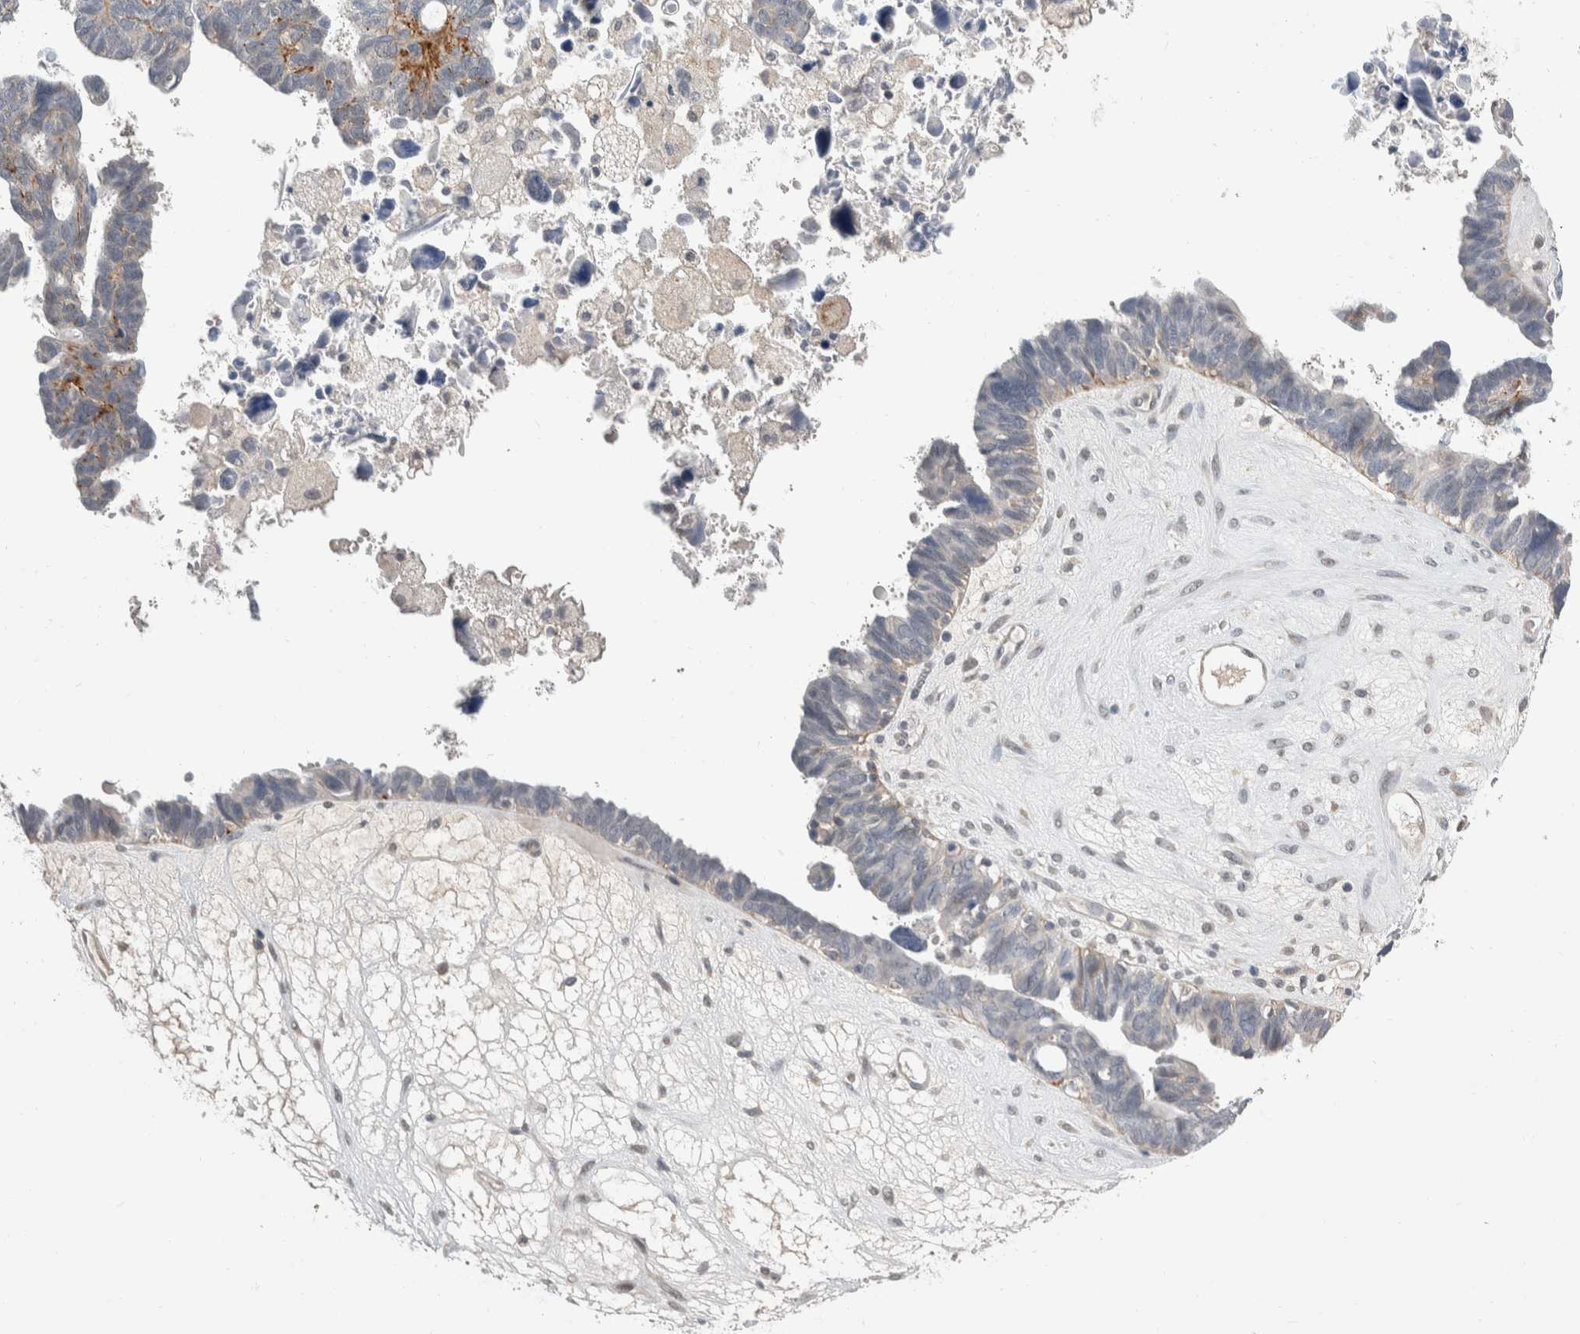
{"staining": {"intensity": "moderate", "quantity": "<25%", "location": "cytoplasmic/membranous"}, "tissue": "ovarian cancer", "cell_type": "Tumor cells", "image_type": "cancer", "snomed": [{"axis": "morphology", "description": "Cystadenocarcinoma, serous, NOS"}, {"axis": "topography", "description": "Ovary"}], "caption": "DAB immunohistochemical staining of ovarian cancer (serous cystadenocarcinoma) exhibits moderate cytoplasmic/membranous protein expression in about <25% of tumor cells. Using DAB (3,3'-diaminobenzidine) (brown) and hematoxylin (blue) stains, captured at high magnification using brightfield microscopy.", "gene": "SHPK", "patient": {"sex": "female", "age": 79}}